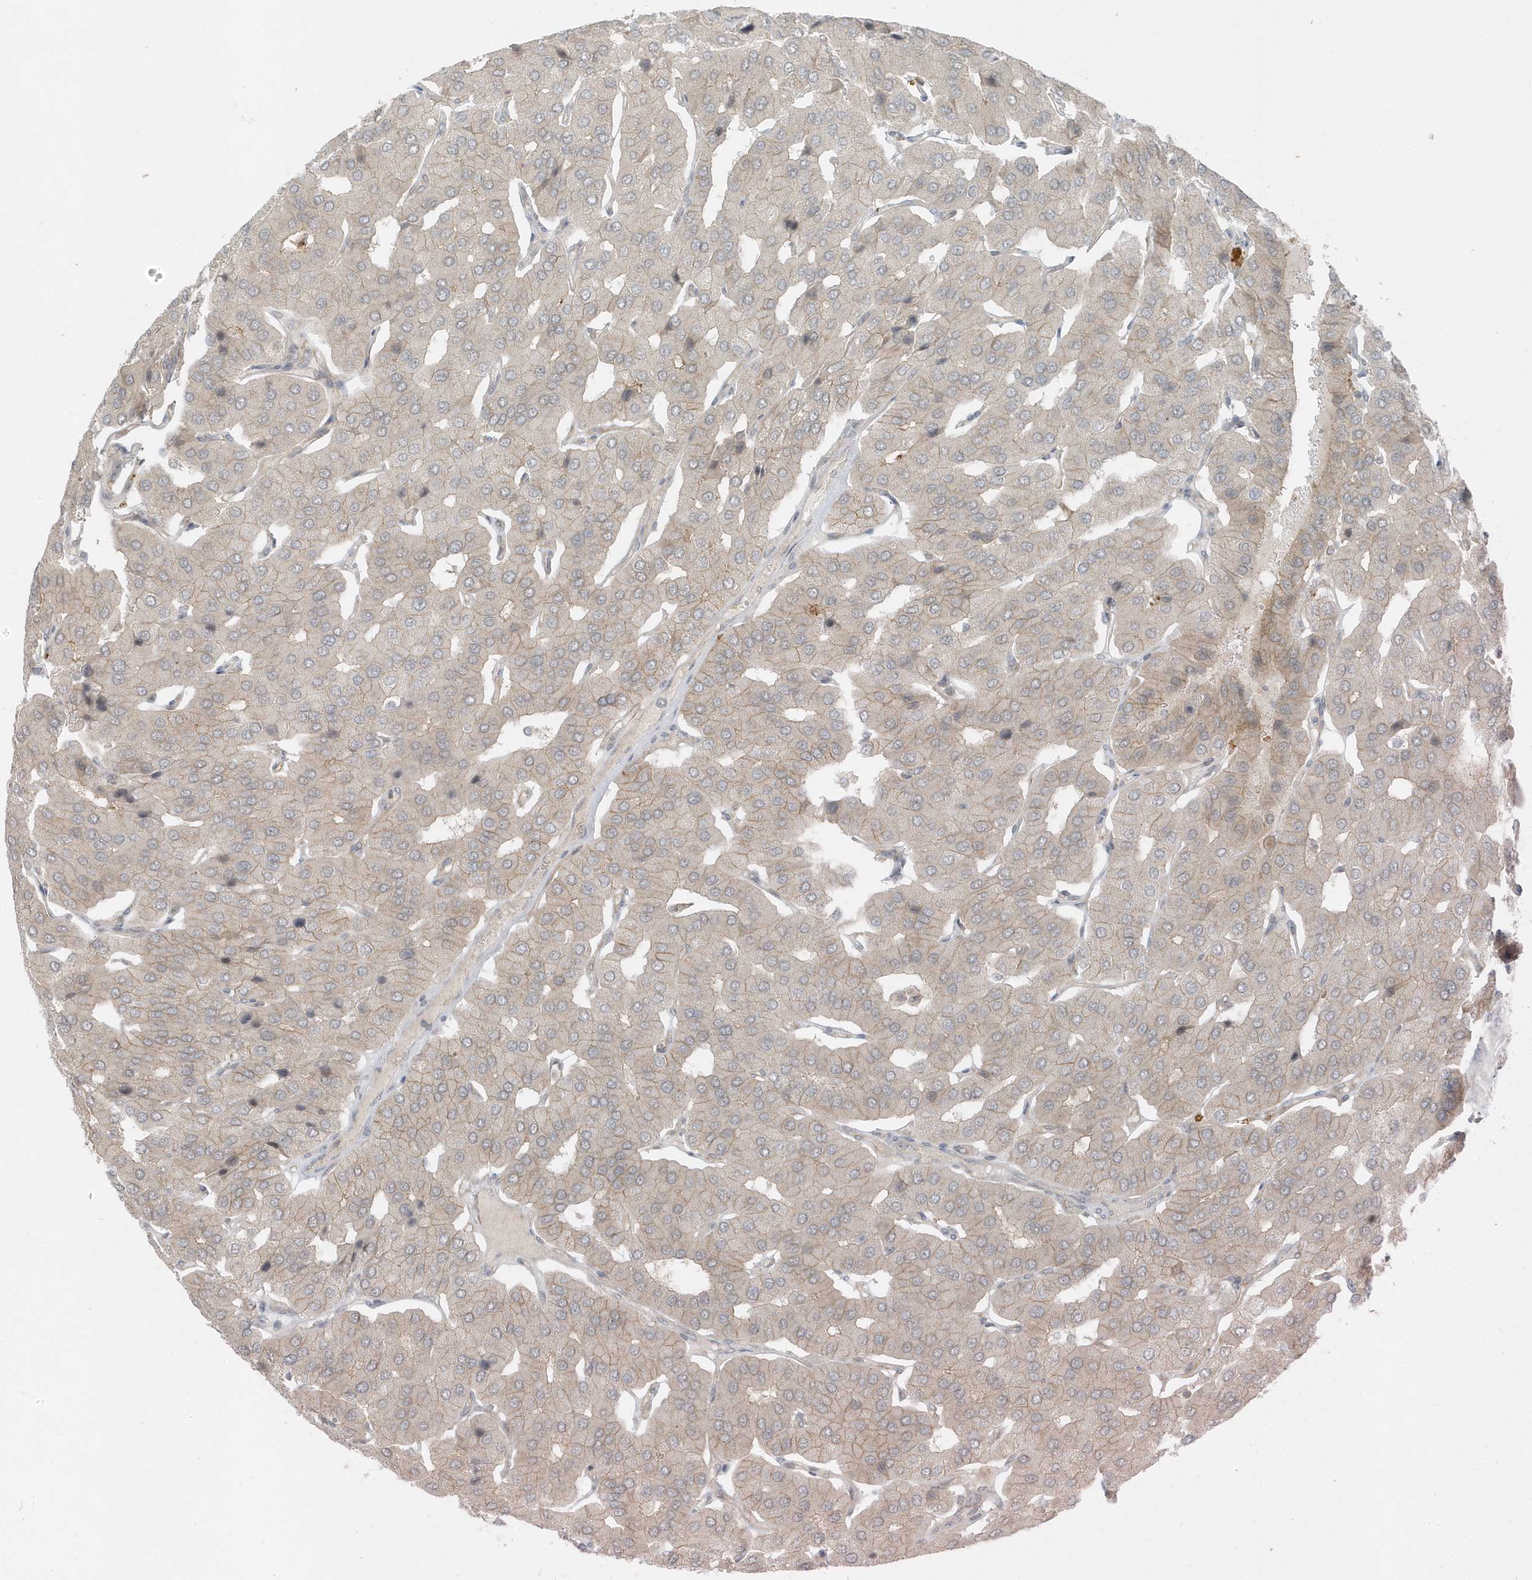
{"staining": {"intensity": "weak", "quantity": "<25%", "location": "cytoplasmic/membranous"}, "tissue": "parathyroid gland", "cell_type": "Glandular cells", "image_type": "normal", "snomed": [{"axis": "morphology", "description": "Normal tissue, NOS"}, {"axis": "morphology", "description": "Adenoma, NOS"}, {"axis": "topography", "description": "Parathyroid gland"}], "caption": "Immunohistochemical staining of benign human parathyroid gland exhibits no significant staining in glandular cells. (IHC, brightfield microscopy, high magnification).", "gene": "PARD3B", "patient": {"sex": "female", "age": 86}}